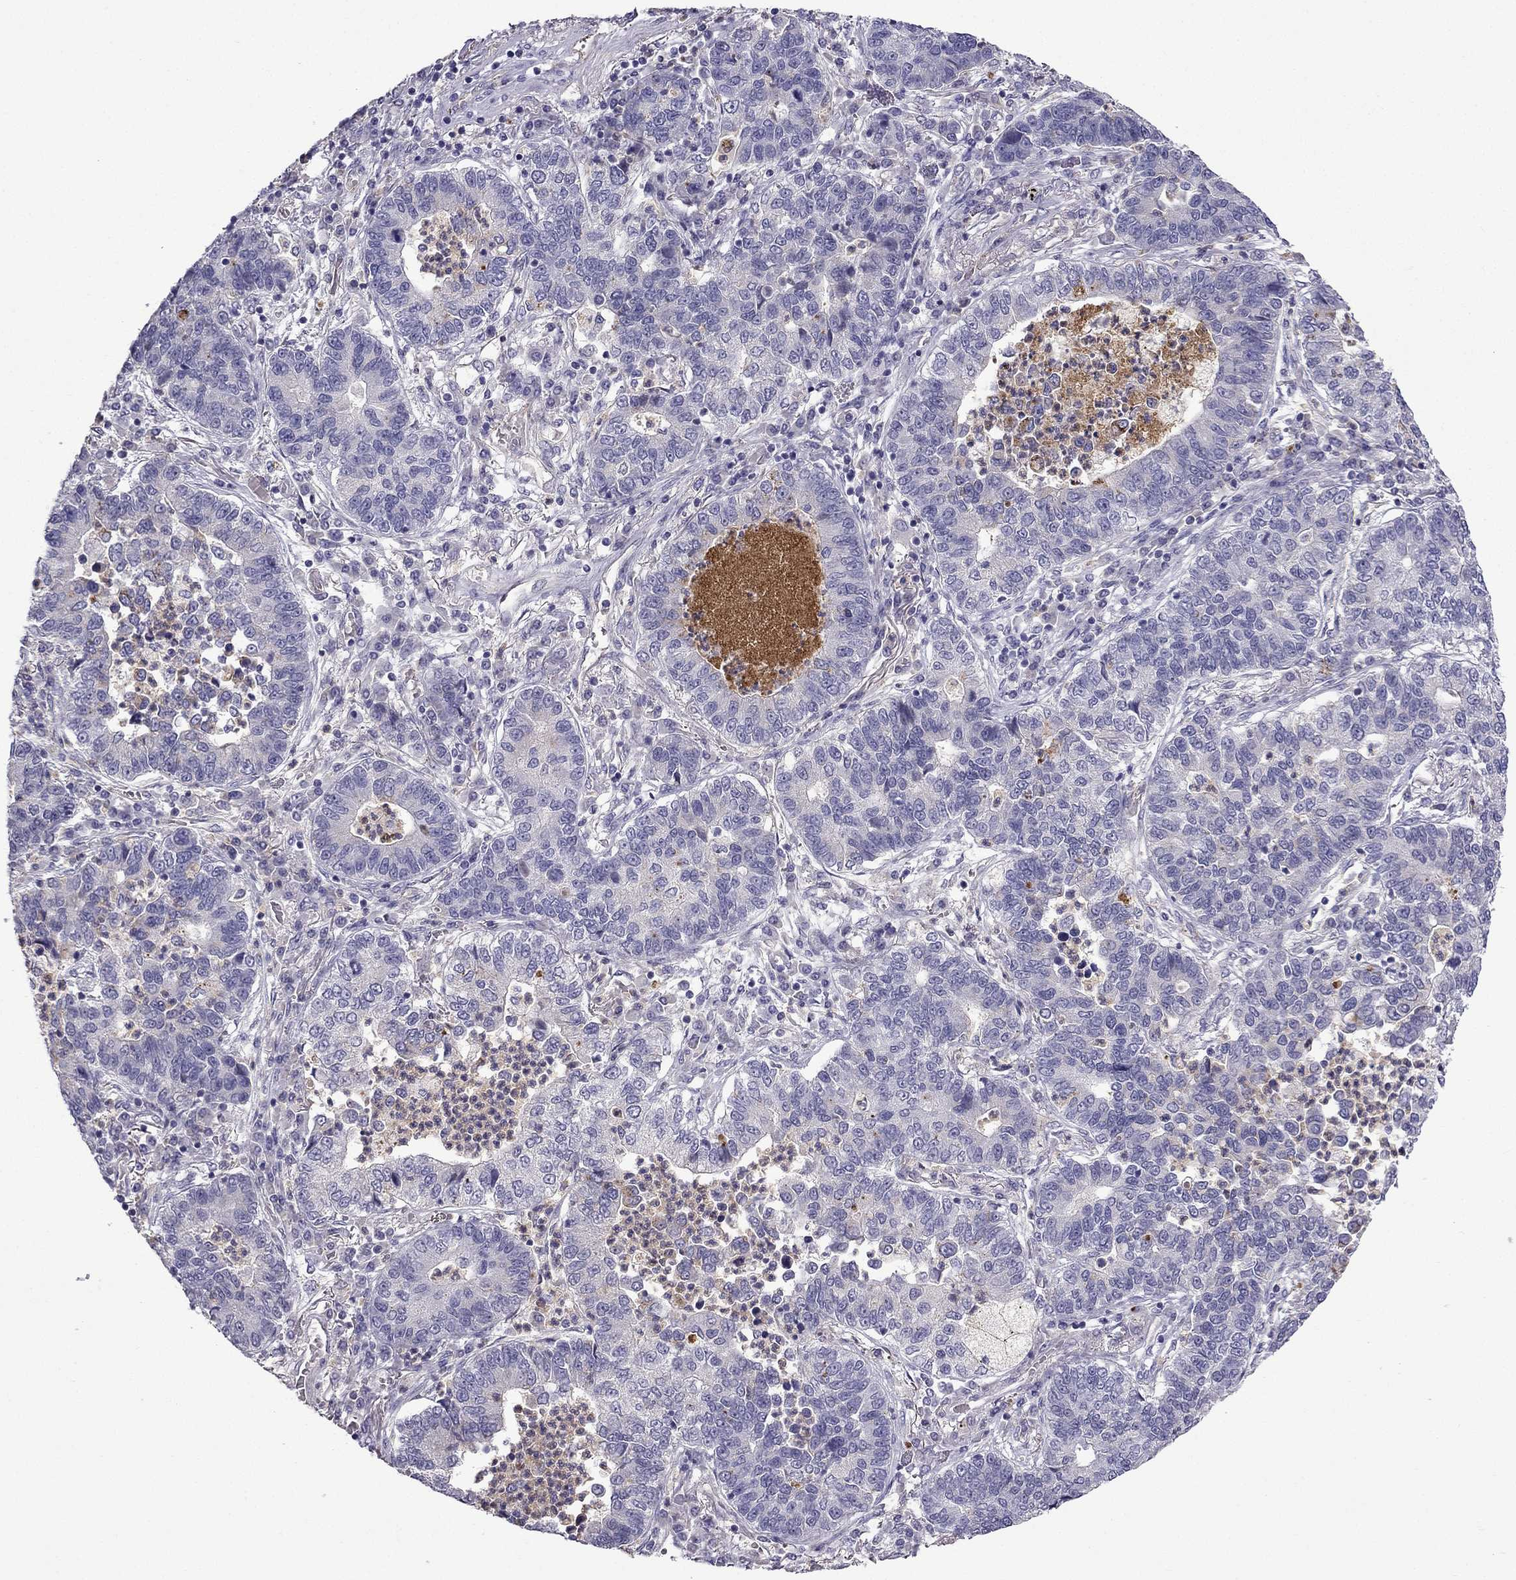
{"staining": {"intensity": "negative", "quantity": "none", "location": "none"}, "tissue": "lung cancer", "cell_type": "Tumor cells", "image_type": "cancer", "snomed": [{"axis": "morphology", "description": "Adenocarcinoma, NOS"}, {"axis": "topography", "description": "Lung"}], "caption": "Immunohistochemistry image of neoplastic tissue: human lung cancer (adenocarcinoma) stained with DAB (3,3'-diaminobenzidine) displays no significant protein expression in tumor cells.", "gene": "STOML3", "patient": {"sex": "female", "age": 57}}